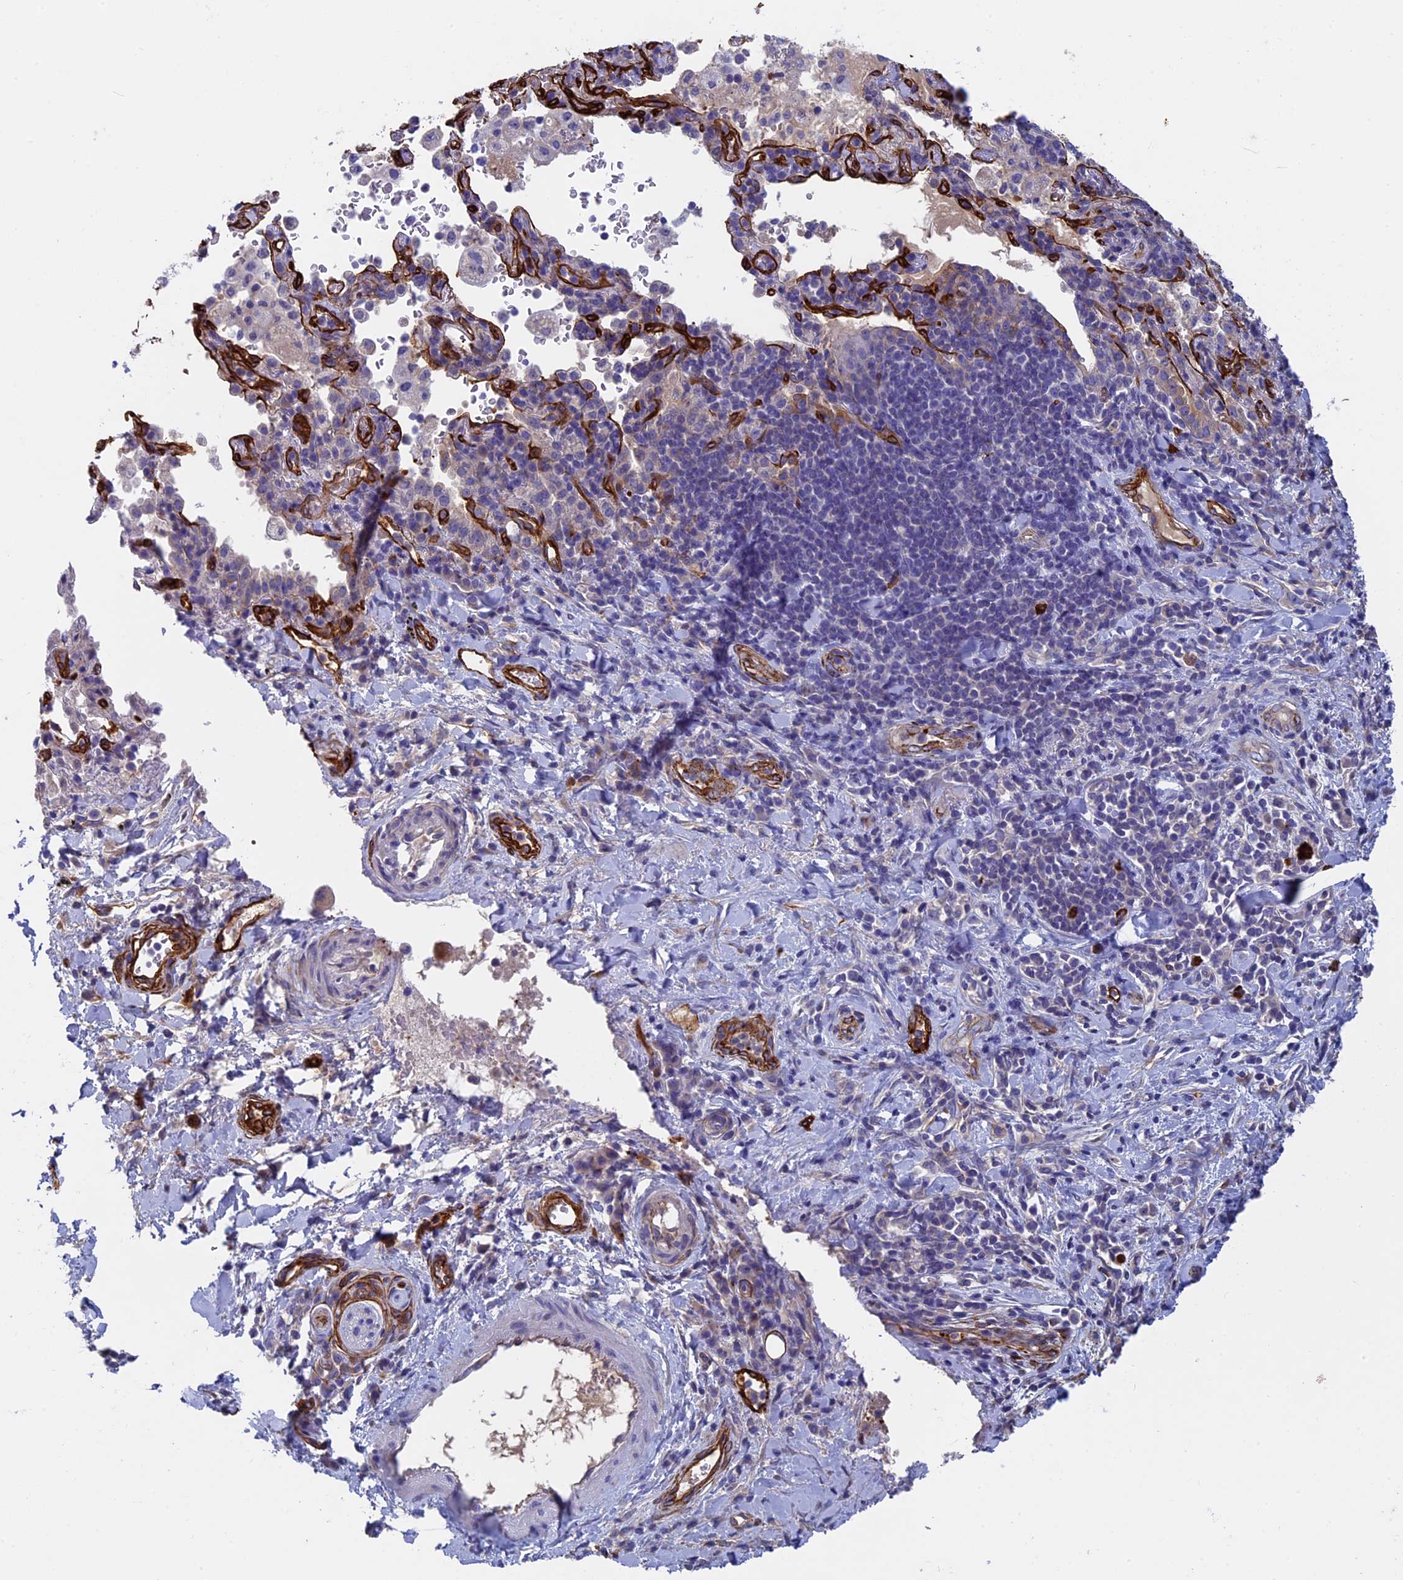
{"staining": {"intensity": "moderate", "quantity": "<25%", "location": "cytoplasmic/membranous"}, "tissue": "adipose tissue", "cell_type": "Adipocytes", "image_type": "normal", "snomed": [{"axis": "morphology", "description": "Normal tissue, NOS"}, {"axis": "morphology", "description": "Squamous cell carcinoma, NOS"}, {"axis": "topography", "description": "Bronchus"}, {"axis": "topography", "description": "Lung"}], "caption": "This photomicrograph exhibits immunohistochemistry staining of normal adipose tissue, with low moderate cytoplasmic/membranous expression in approximately <25% of adipocytes.", "gene": "INSYN1", "patient": {"sex": "male", "age": 64}}